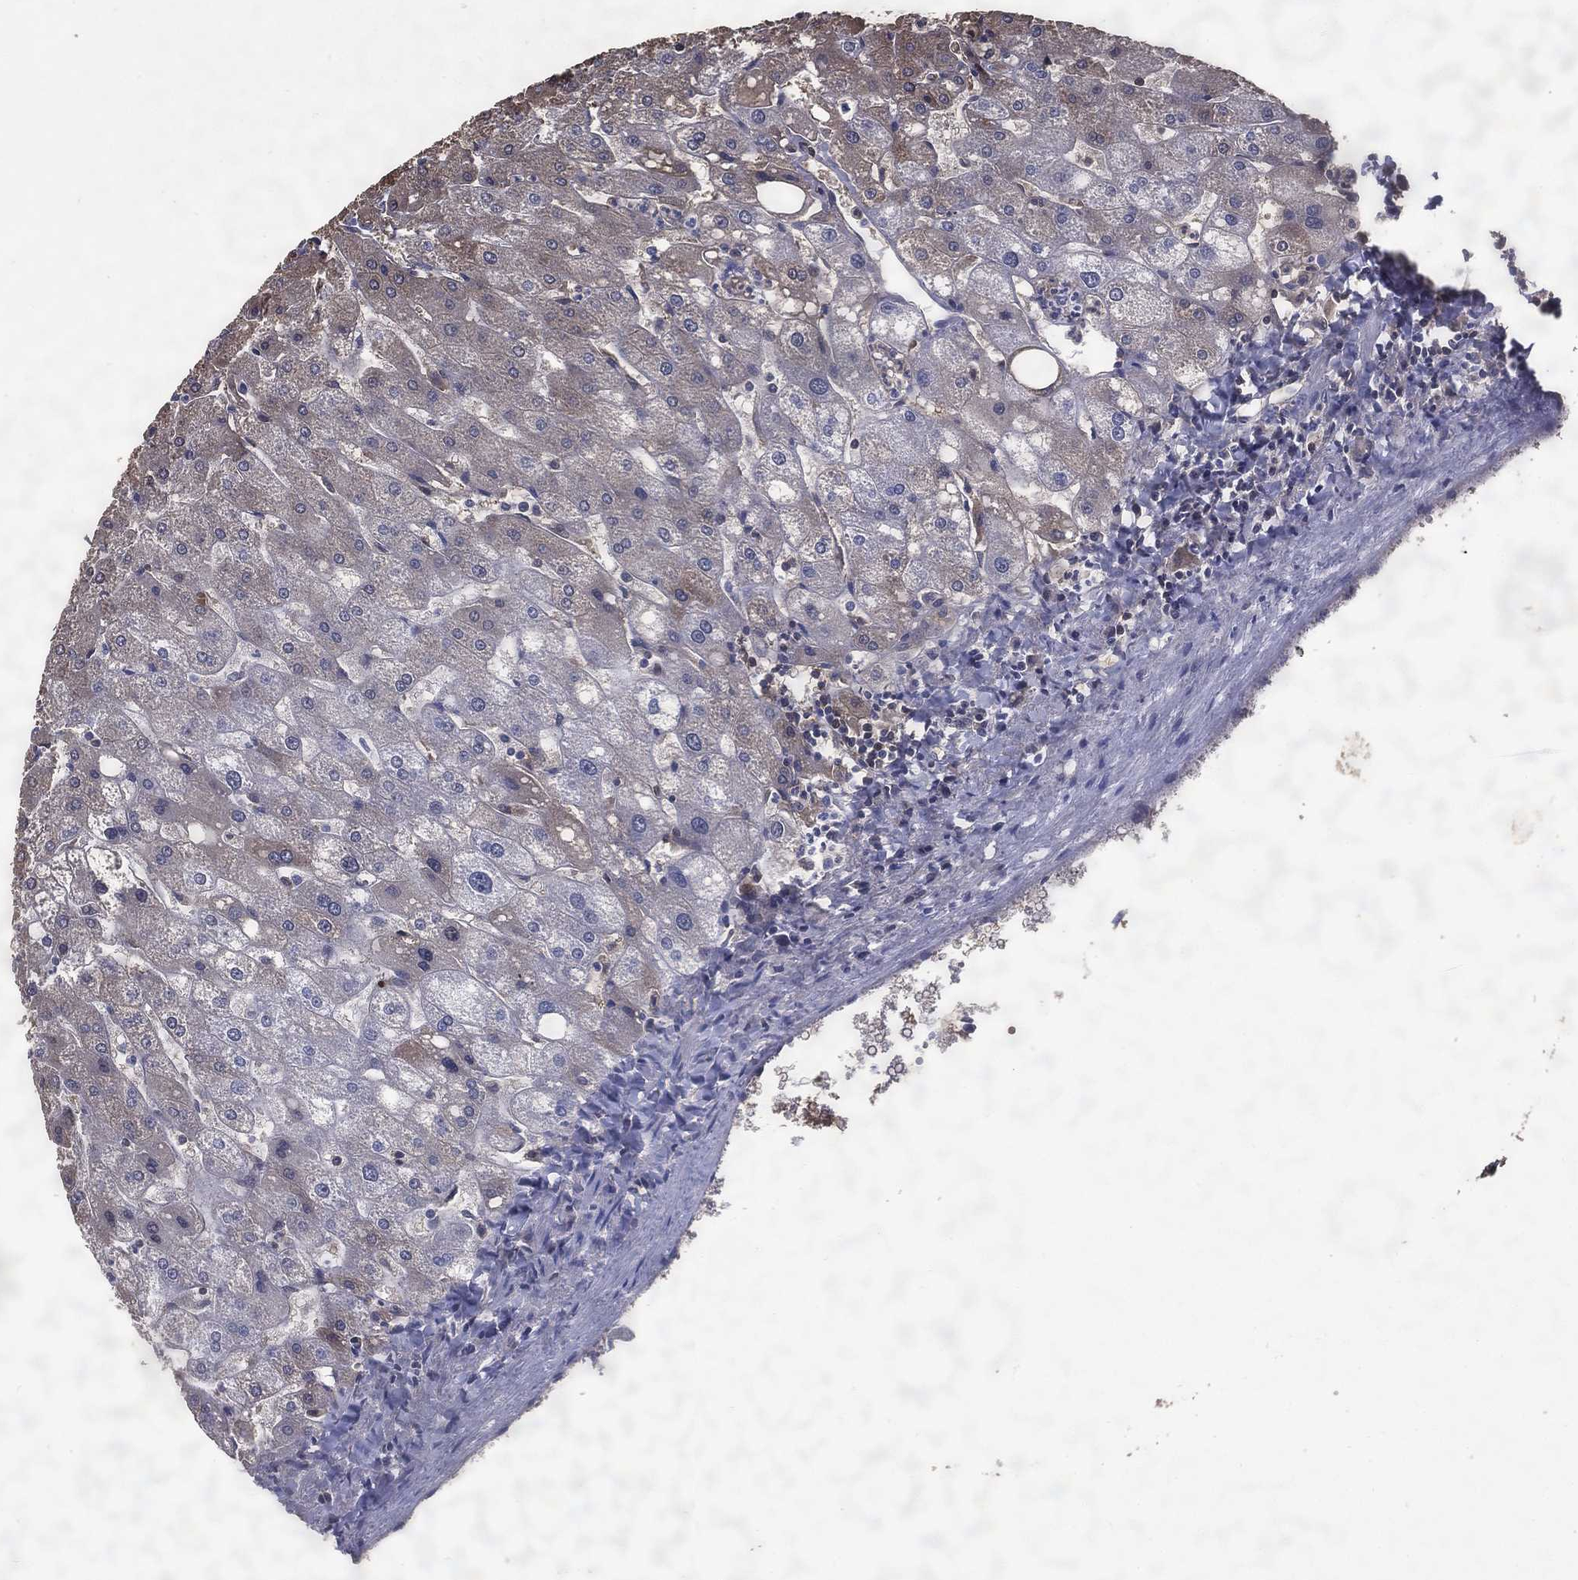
{"staining": {"intensity": "negative", "quantity": "none", "location": "none"}, "tissue": "liver", "cell_type": "Cholangiocytes", "image_type": "normal", "snomed": [{"axis": "morphology", "description": "Normal tissue, NOS"}, {"axis": "topography", "description": "Liver"}], "caption": "This is an immunohistochemistry histopathology image of normal human liver. There is no positivity in cholangiocytes.", "gene": "EFNA1", "patient": {"sex": "male", "age": 67}}